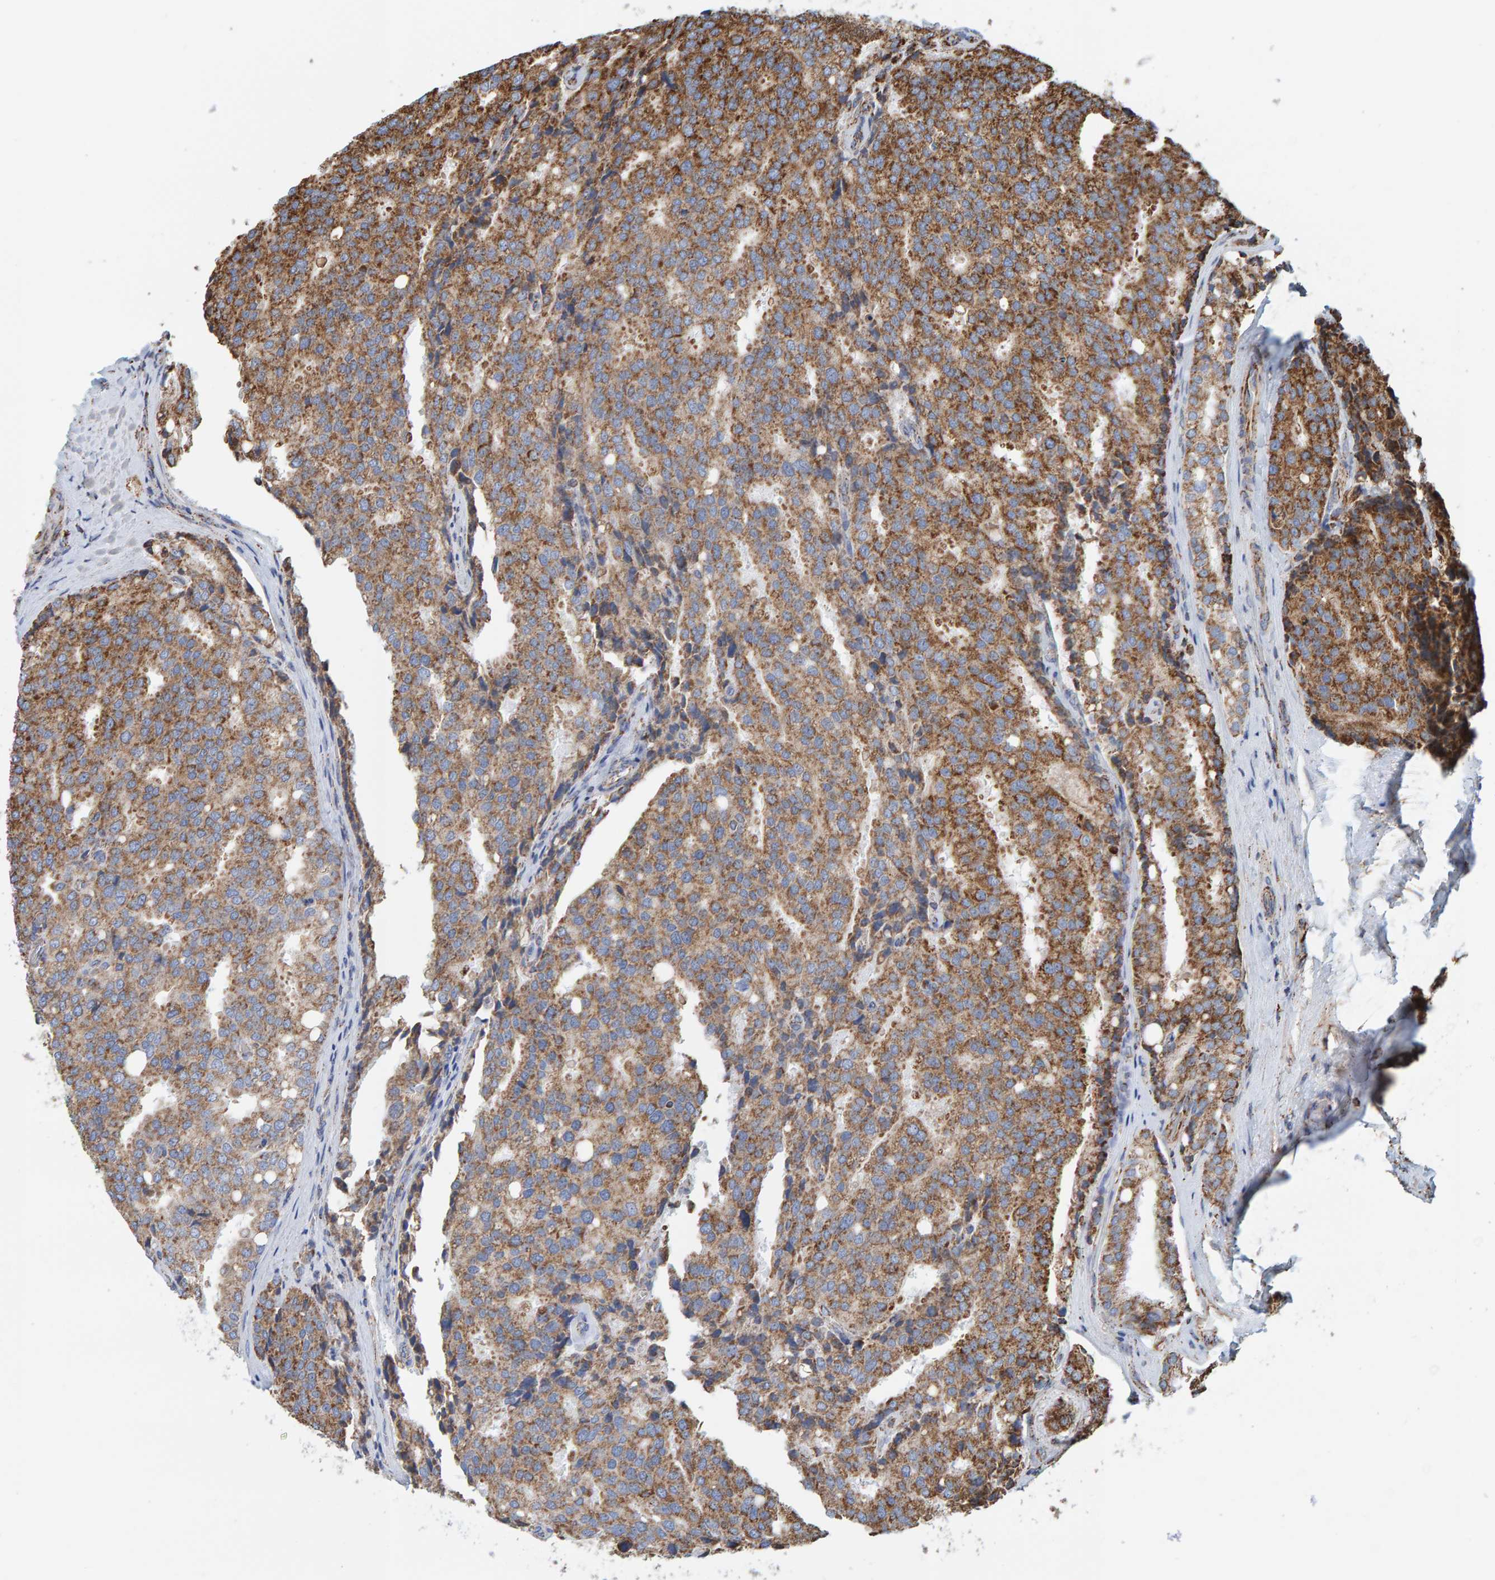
{"staining": {"intensity": "moderate", "quantity": "25%-75%", "location": "cytoplasmic/membranous"}, "tissue": "prostate cancer", "cell_type": "Tumor cells", "image_type": "cancer", "snomed": [{"axis": "morphology", "description": "Adenocarcinoma, High grade"}, {"axis": "topography", "description": "Prostate"}], "caption": "Protein staining of prostate cancer (adenocarcinoma (high-grade)) tissue shows moderate cytoplasmic/membranous expression in approximately 25%-75% of tumor cells.", "gene": "MRPL45", "patient": {"sex": "male", "age": 50}}